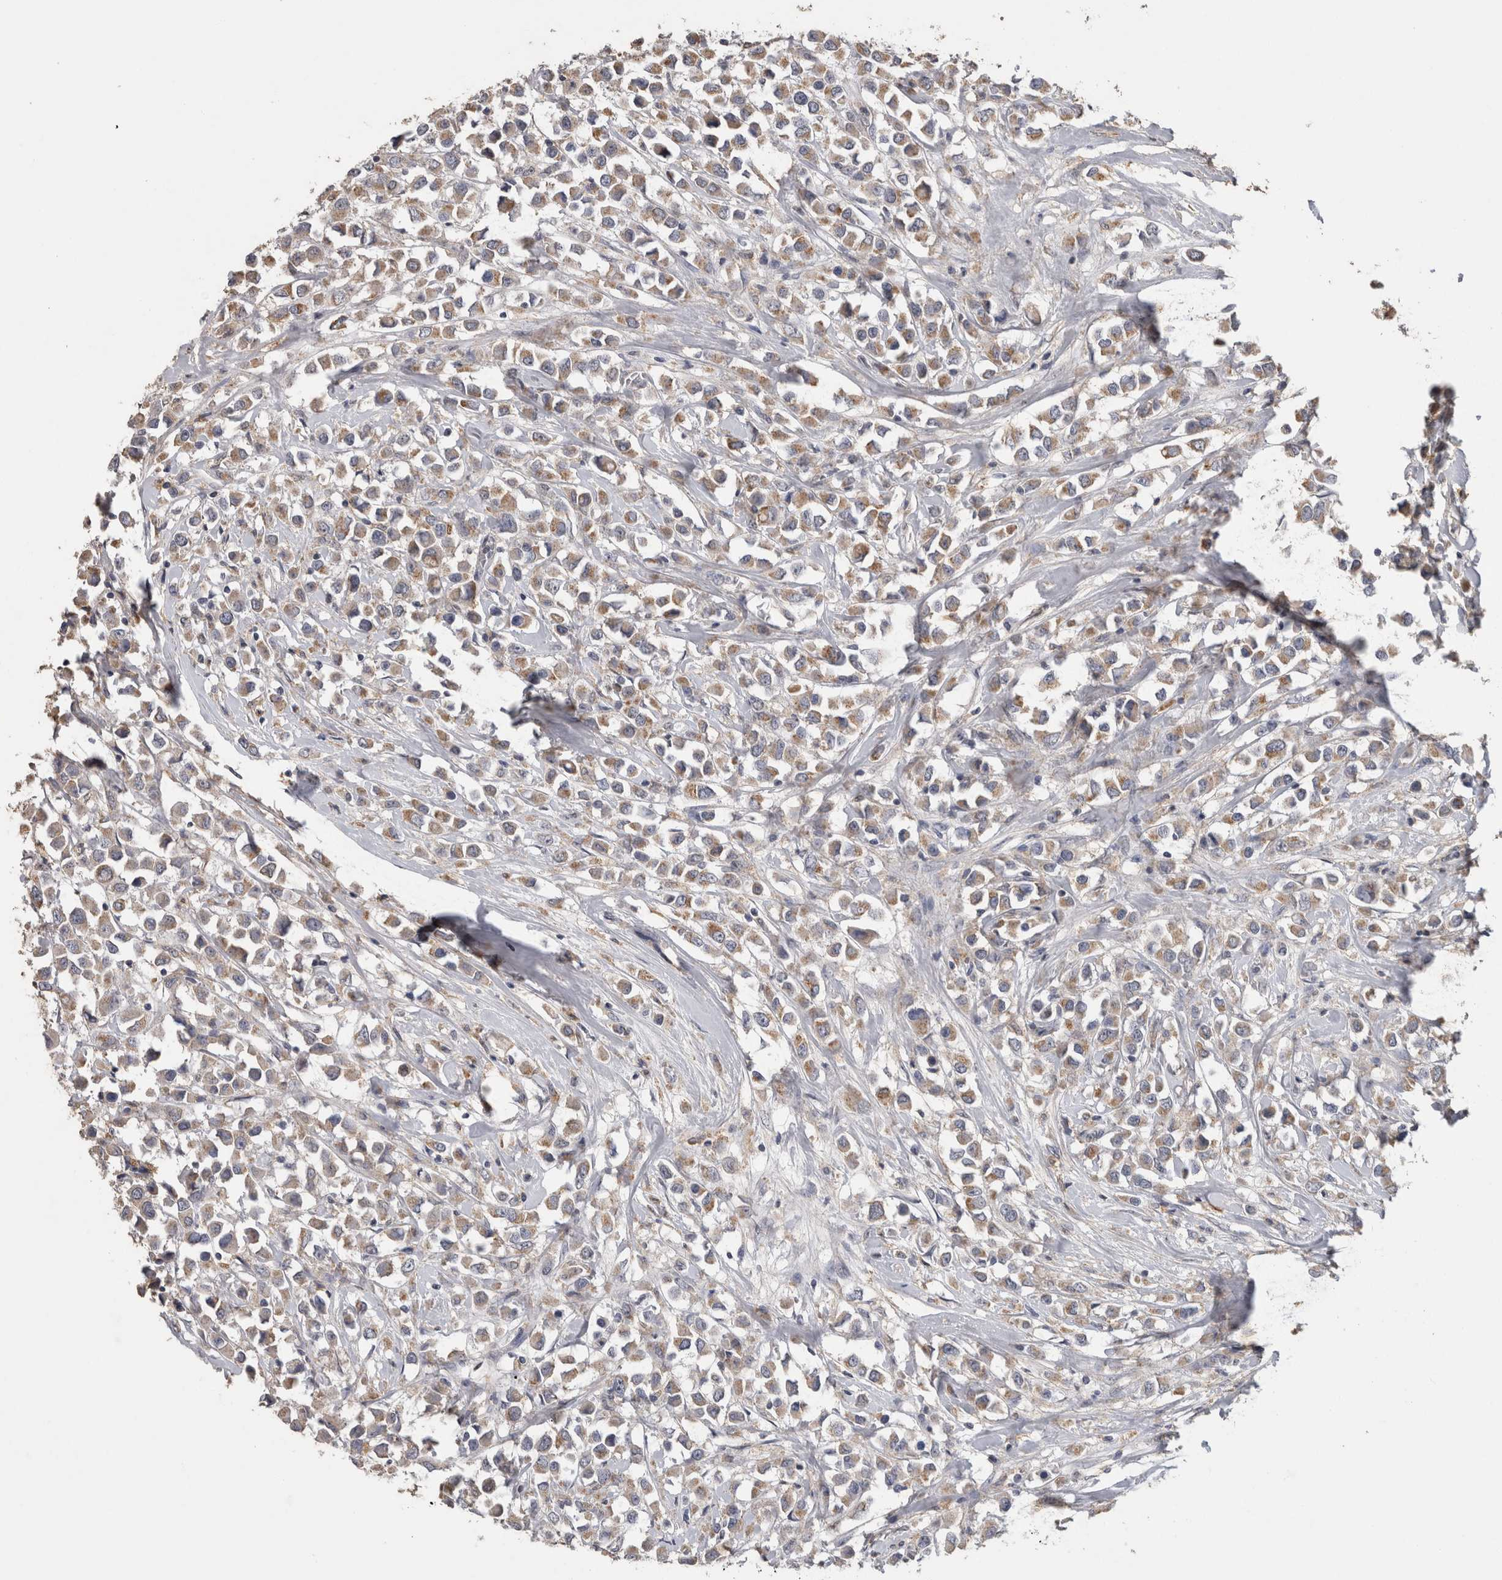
{"staining": {"intensity": "moderate", "quantity": "25%-75%", "location": "cytoplasmic/membranous"}, "tissue": "breast cancer", "cell_type": "Tumor cells", "image_type": "cancer", "snomed": [{"axis": "morphology", "description": "Duct carcinoma"}, {"axis": "topography", "description": "Breast"}], "caption": "The micrograph displays immunohistochemical staining of breast cancer. There is moderate cytoplasmic/membranous positivity is appreciated in about 25%-75% of tumor cells.", "gene": "CNTFR", "patient": {"sex": "female", "age": 61}}